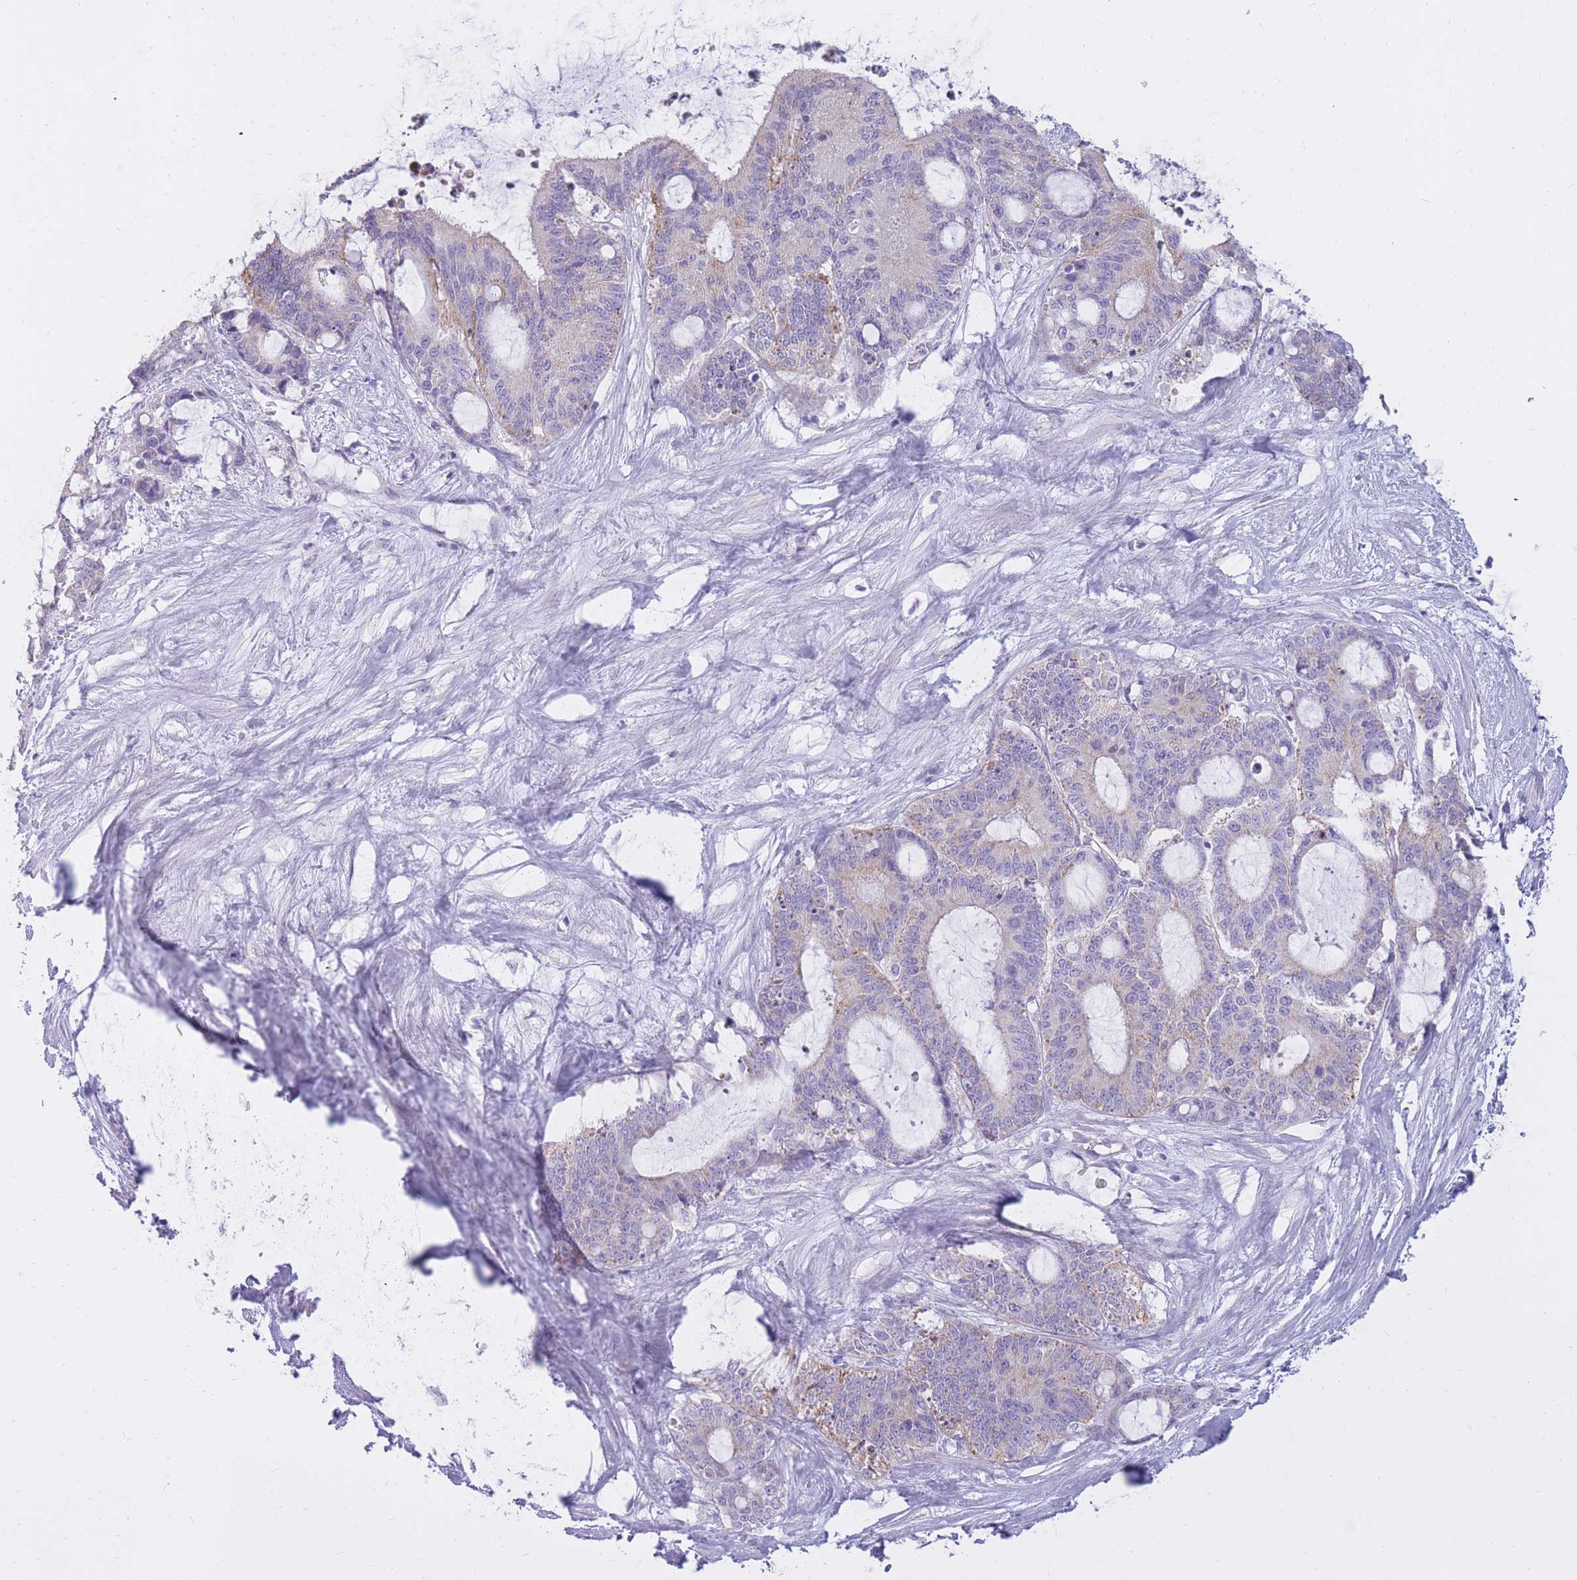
{"staining": {"intensity": "weak", "quantity": "<25%", "location": "cytoplasmic/membranous"}, "tissue": "liver cancer", "cell_type": "Tumor cells", "image_type": "cancer", "snomed": [{"axis": "morphology", "description": "Normal tissue, NOS"}, {"axis": "morphology", "description": "Cholangiocarcinoma"}, {"axis": "topography", "description": "Liver"}, {"axis": "topography", "description": "Peripheral nerve tissue"}], "caption": "The IHC micrograph has no significant staining in tumor cells of liver cancer (cholangiocarcinoma) tissue.", "gene": "RNF170", "patient": {"sex": "female", "age": 73}}